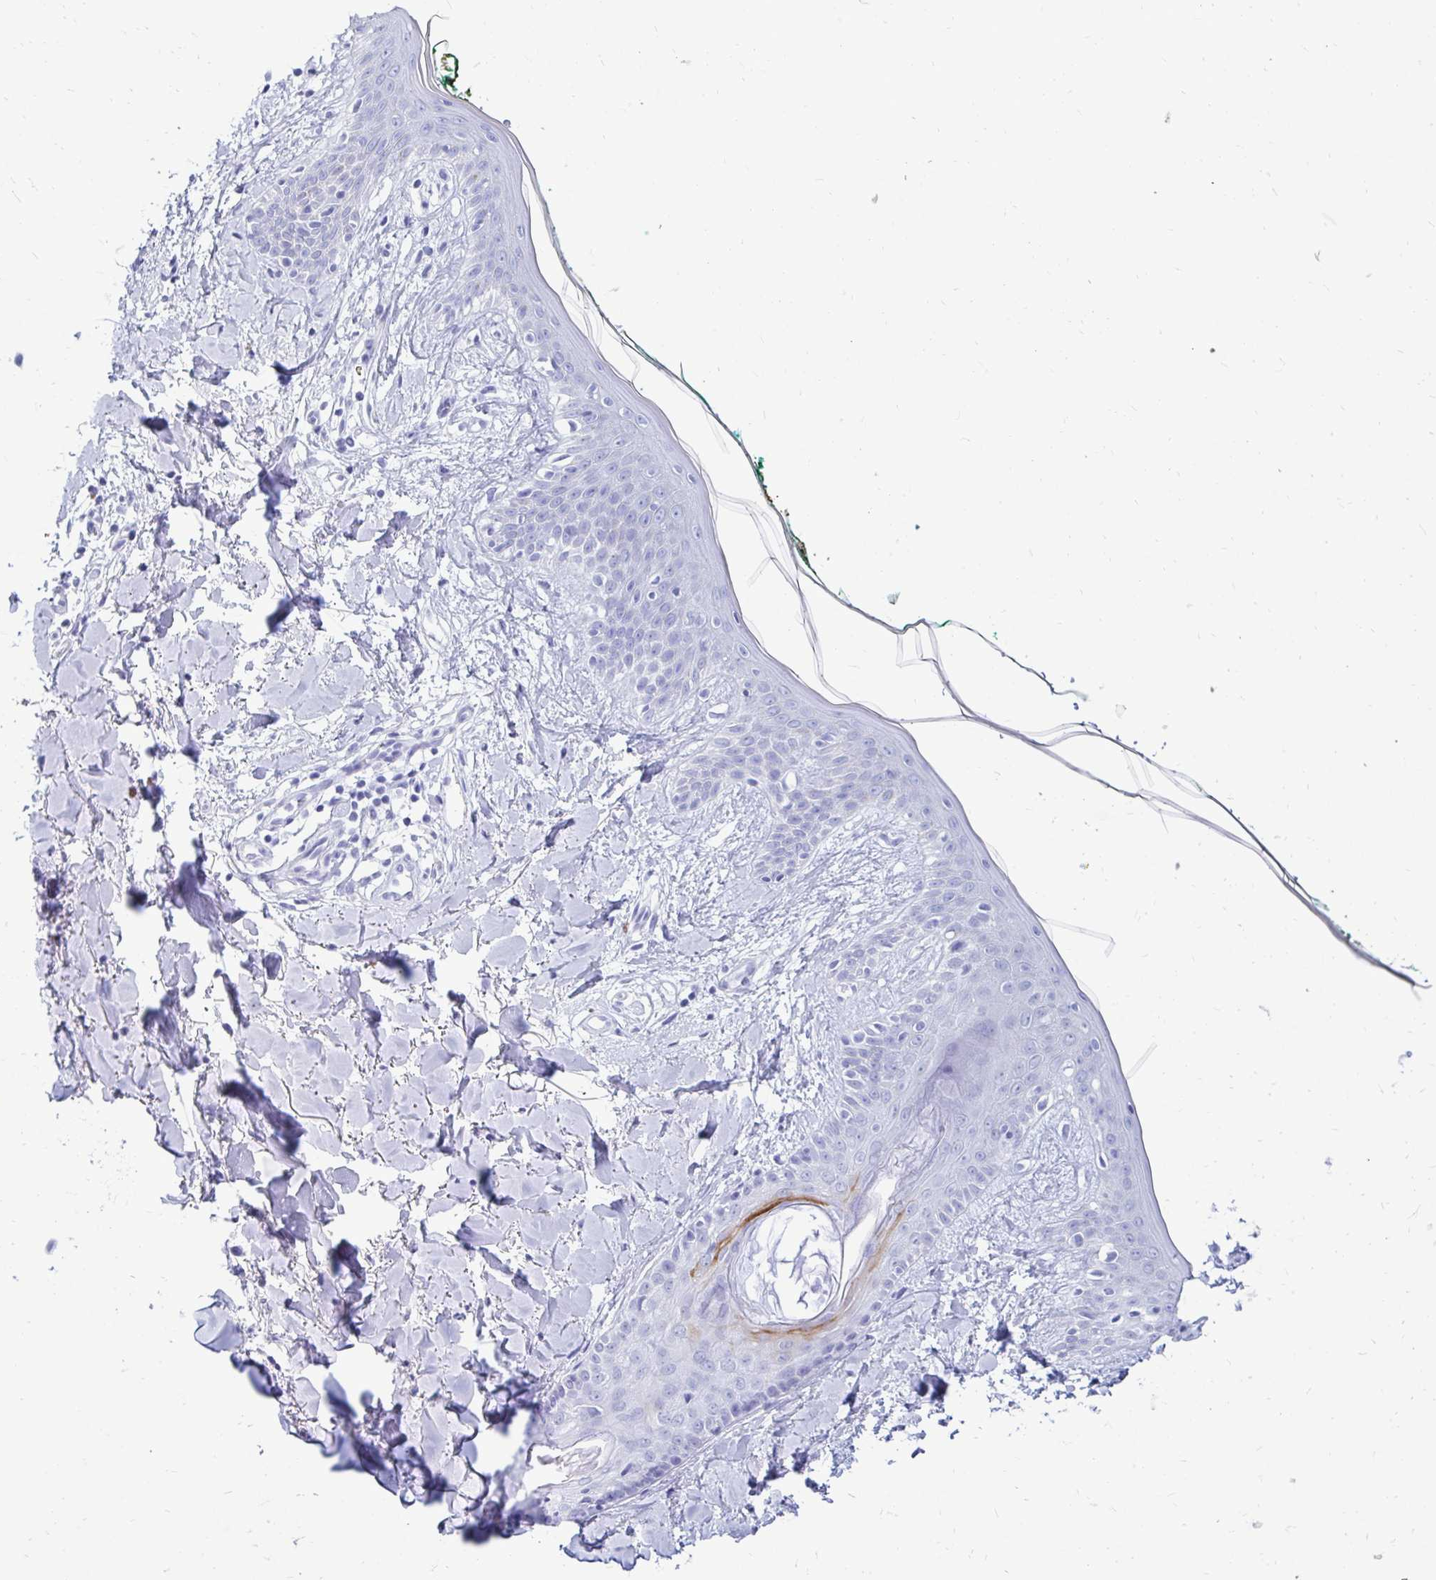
{"staining": {"intensity": "negative", "quantity": "none", "location": "none"}, "tissue": "skin", "cell_type": "Fibroblasts", "image_type": "normal", "snomed": [{"axis": "morphology", "description": "Normal tissue, NOS"}, {"axis": "topography", "description": "Skin"}], "caption": "Photomicrograph shows no protein staining in fibroblasts of unremarkable skin. (Immunohistochemistry (ihc), brightfield microscopy, high magnification).", "gene": "OR10R2", "patient": {"sex": "female", "age": 34}}